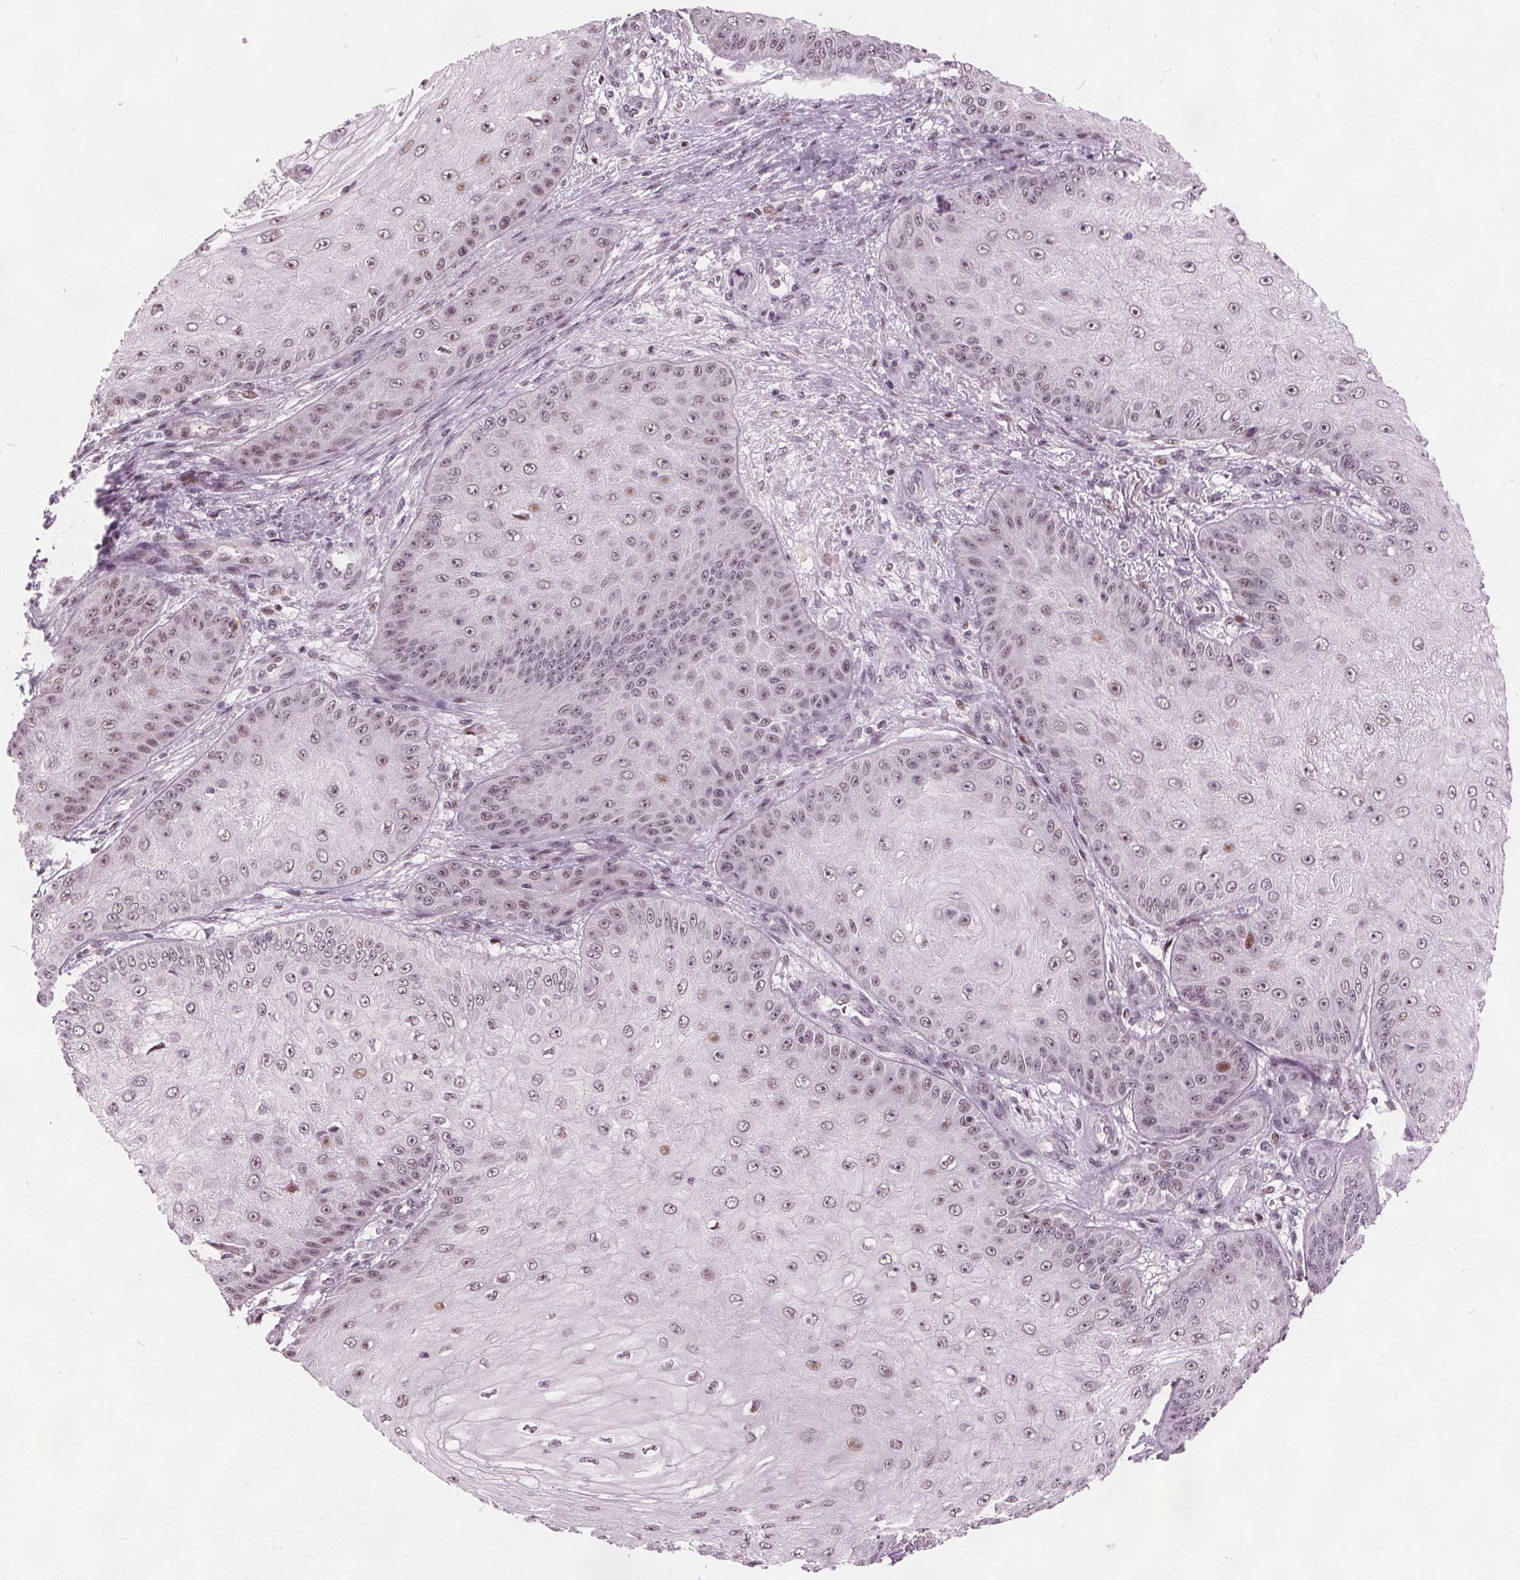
{"staining": {"intensity": "weak", "quantity": "25%-75%", "location": "nuclear"}, "tissue": "skin cancer", "cell_type": "Tumor cells", "image_type": "cancer", "snomed": [{"axis": "morphology", "description": "Squamous cell carcinoma, NOS"}, {"axis": "topography", "description": "Skin"}], "caption": "The immunohistochemical stain shows weak nuclear staining in tumor cells of skin cancer tissue. (brown staining indicates protein expression, while blue staining denotes nuclei).", "gene": "TTC34", "patient": {"sex": "male", "age": 70}}